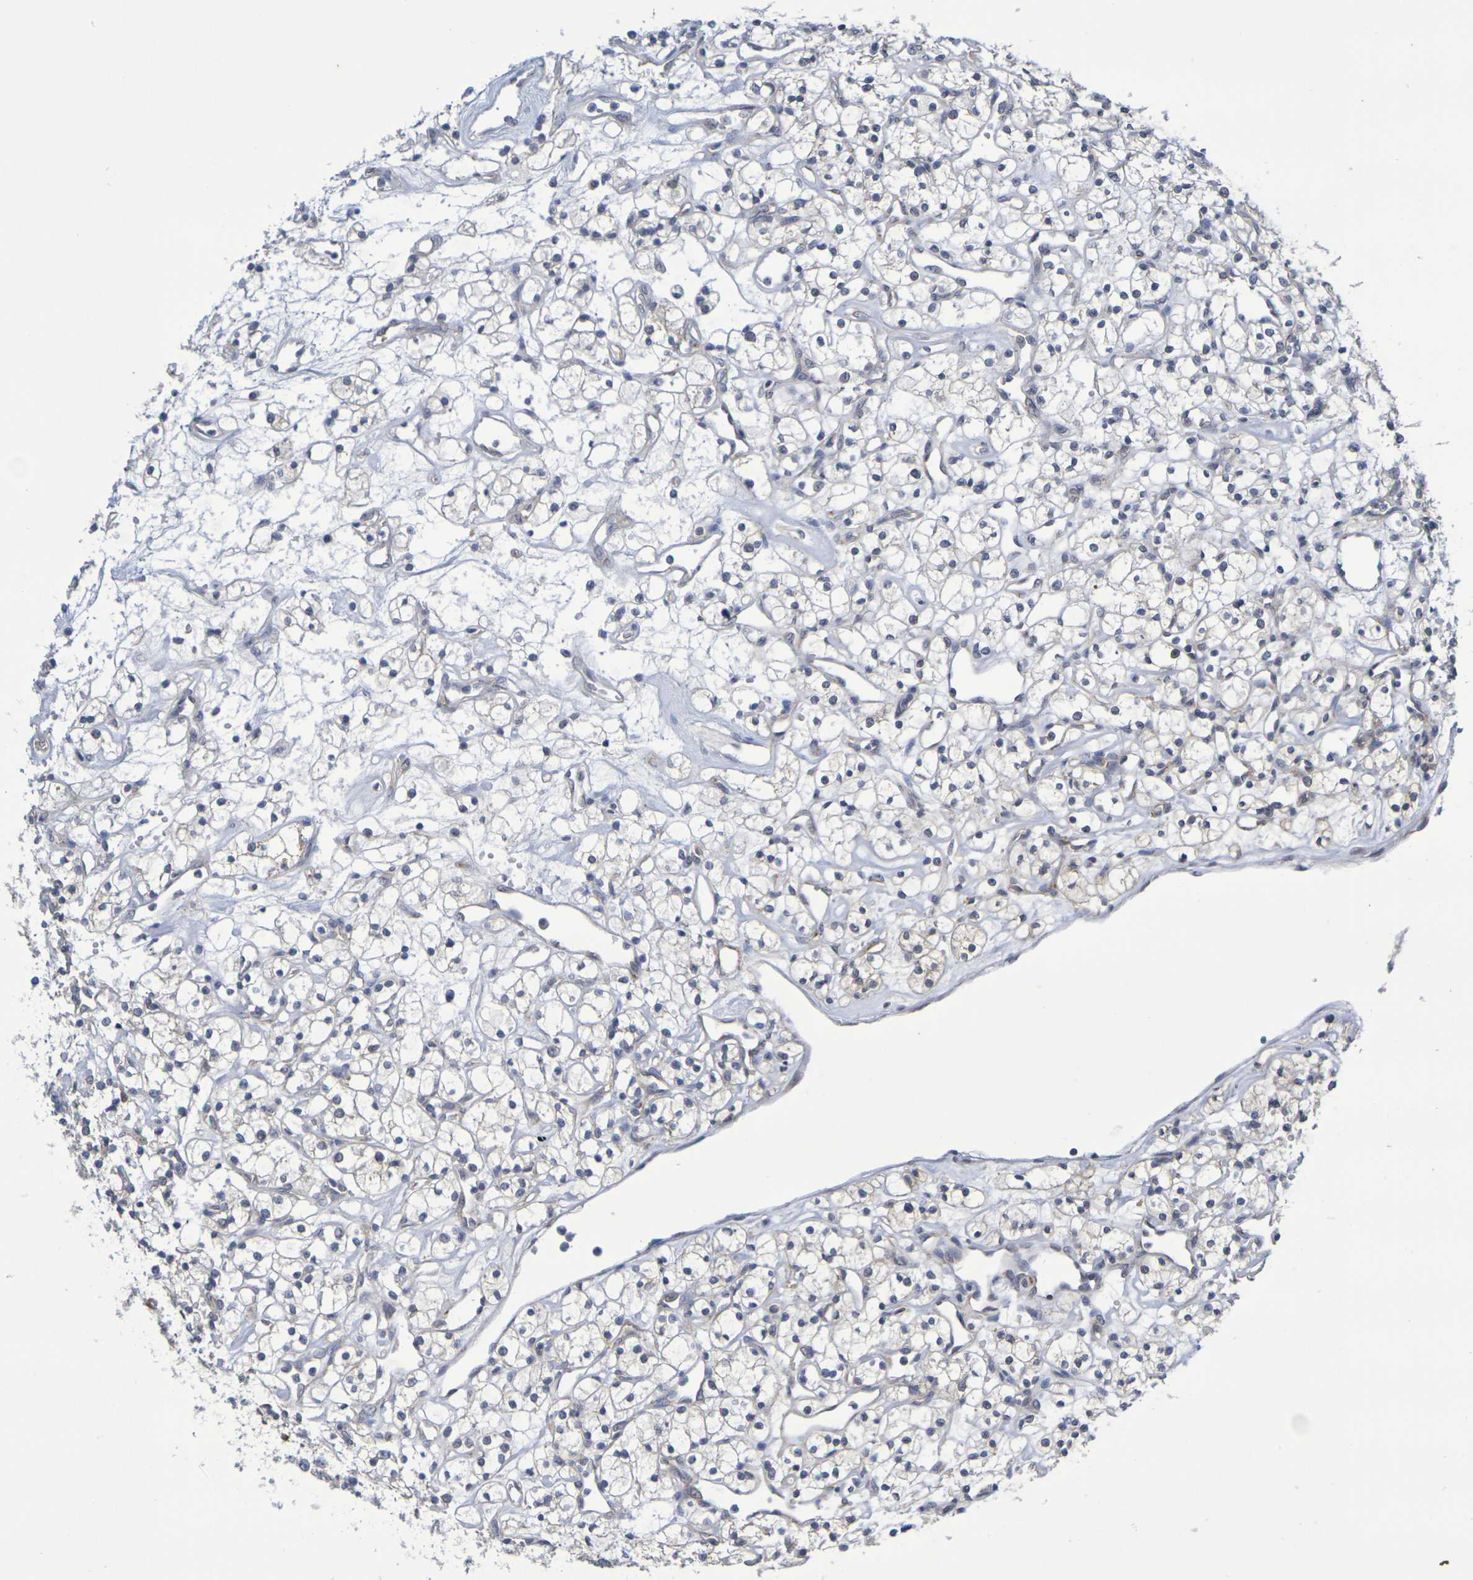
{"staining": {"intensity": "negative", "quantity": "none", "location": "none"}, "tissue": "renal cancer", "cell_type": "Tumor cells", "image_type": "cancer", "snomed": [{"axis": "morphology", "description": "Adenocarcinoma, NOS"}, {"axis": "topography", "description": "Kidney"}], "caption": "This is an immunohistochemistry (IHC) image of adenocarcinoma (renal). There is no positivity in tumor cells.", "gene": "CHRNB1", "patient": {"sex": "female", "age": 60}}